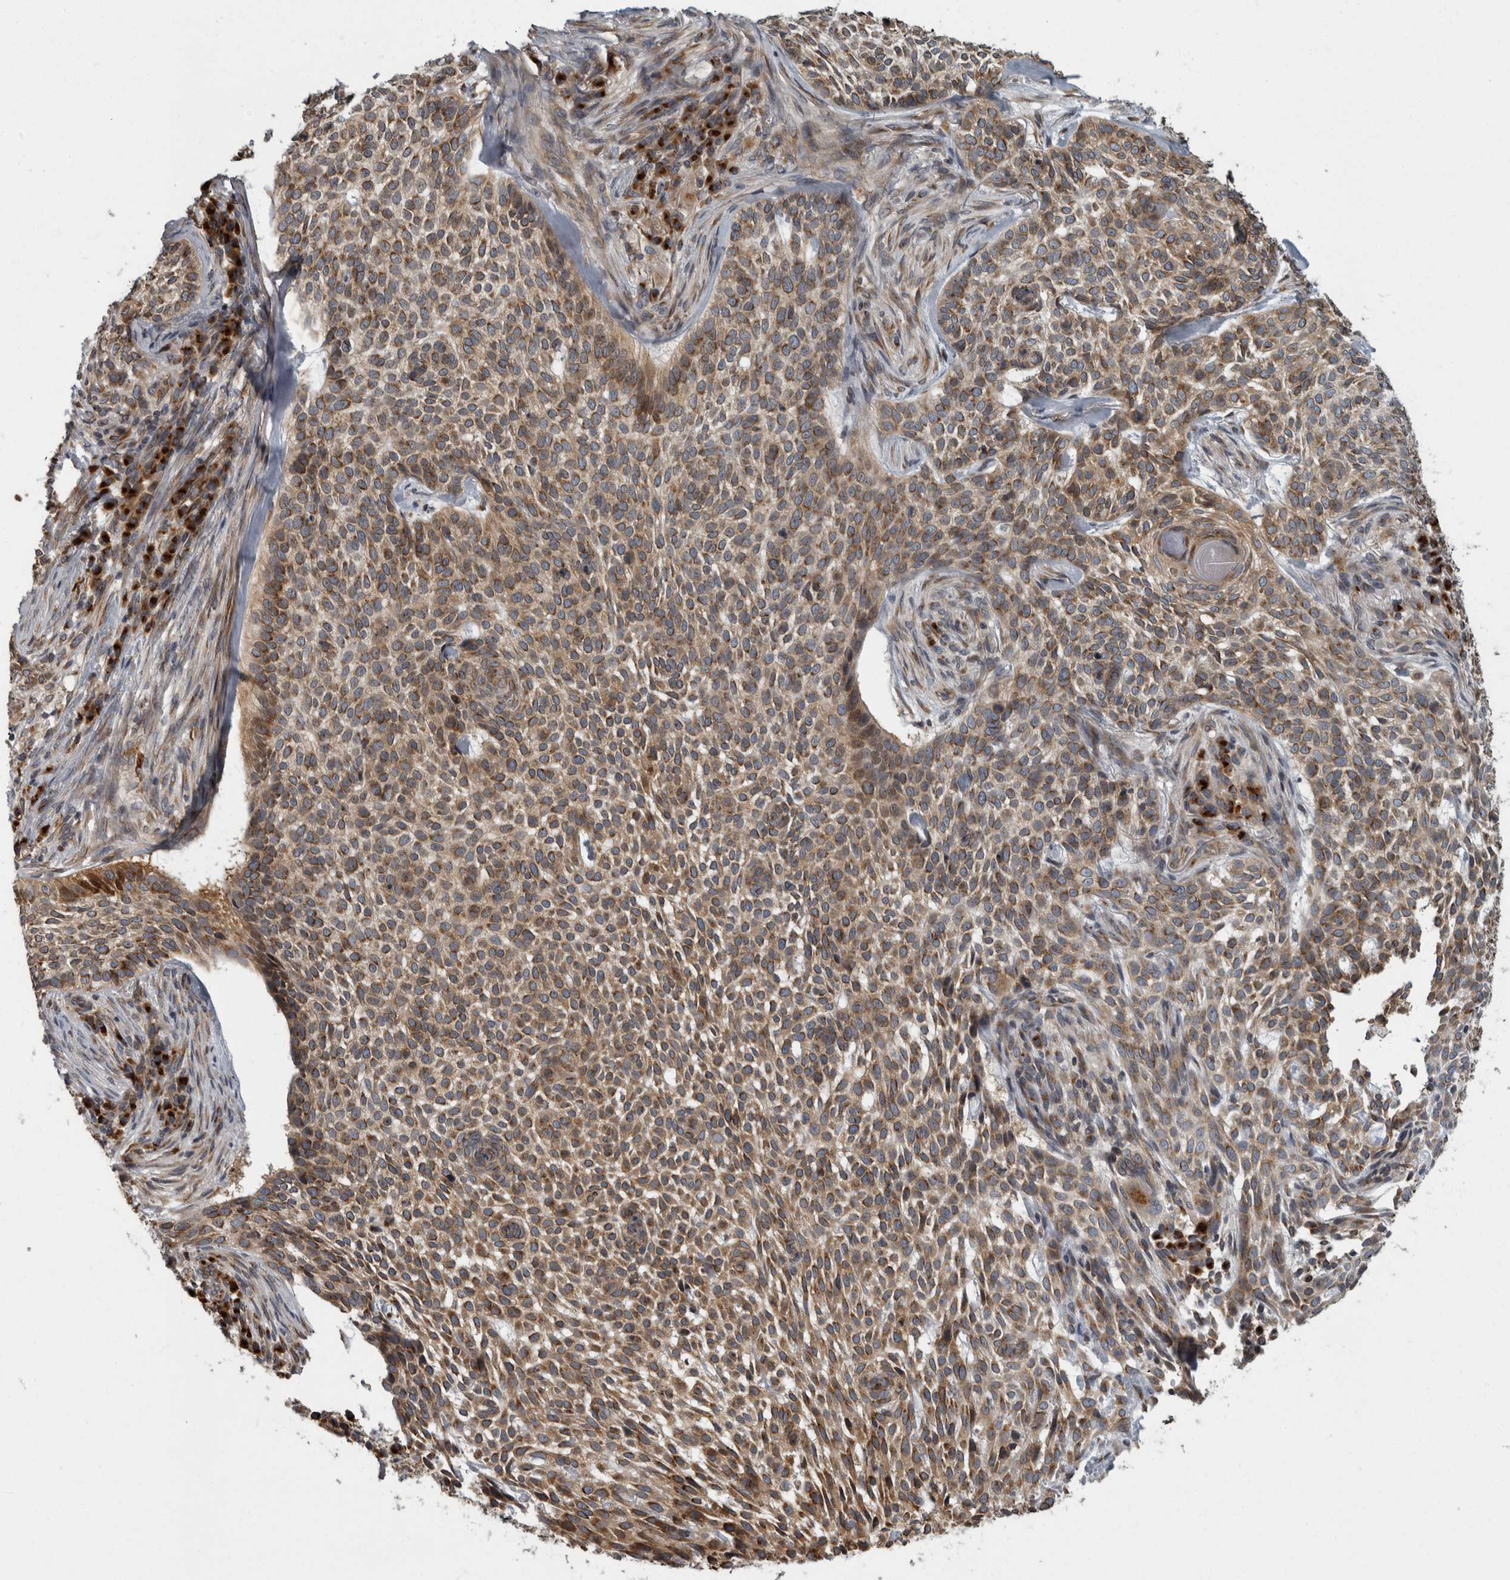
{"staining": {"intensity": "weak", "quantity": ">75%", "location": "cytoplasmic/membranous"}, "tissue": "skin cancer", "cell_type": "Tumor cells", "image_type": "cancer", "snomed": [{"axis": "morphology", "description": "Basal cell carcinoma"}, {"axis": "topography", "description": "Skin"}], "caption": "Weak cytoplasmic/membranous positivity for a protein is identified in about >75% of tumor cells of basal cell carcinoma (skin) using immunohistochemistry.", "gene": "LMAN2L", "patient": {"sex": "female", "age": 64}}